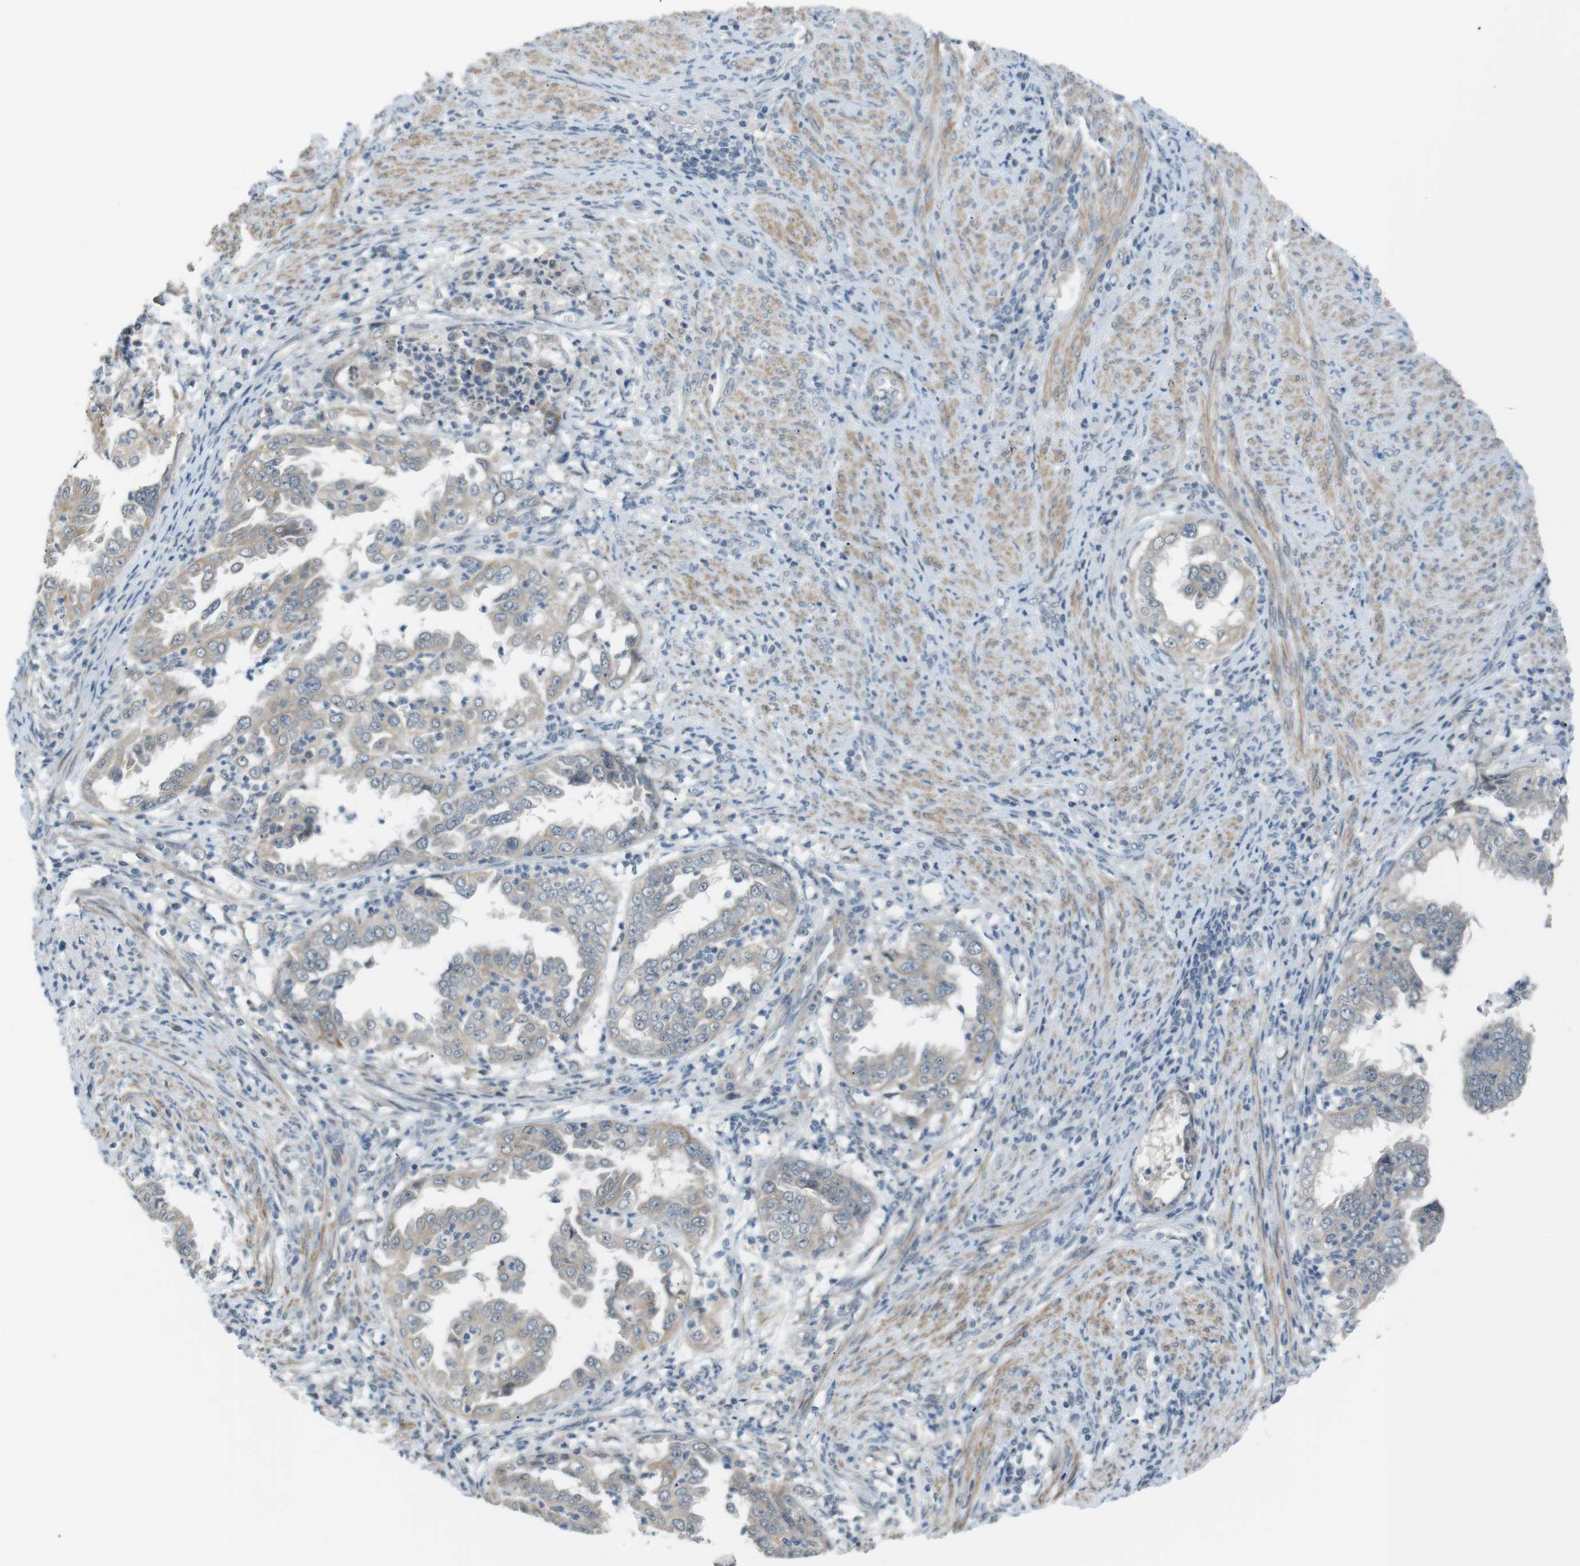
{"staining": {"intensity": "weak", "quantity": "25%-75%", "location": "cytoplasmic/membranous"}, "tissue": "endometrial cancer", "cell_type": "Tumor cells", "image_type": "cancer", "snomed": [{"axis": "morphology", "description": "Adenocarcinoma, NOS"}, {"axis": "topography", "description": "Endometrium"}], "caption": "Protein staining of endometrial cancer (adenocarcinoma) tissue displays weak cytoplasmic/membranous positivity in approximately 25%-75% of tumor cells.", "gene": "RTN3", "patient": {"sex": "female", "age": 85}}